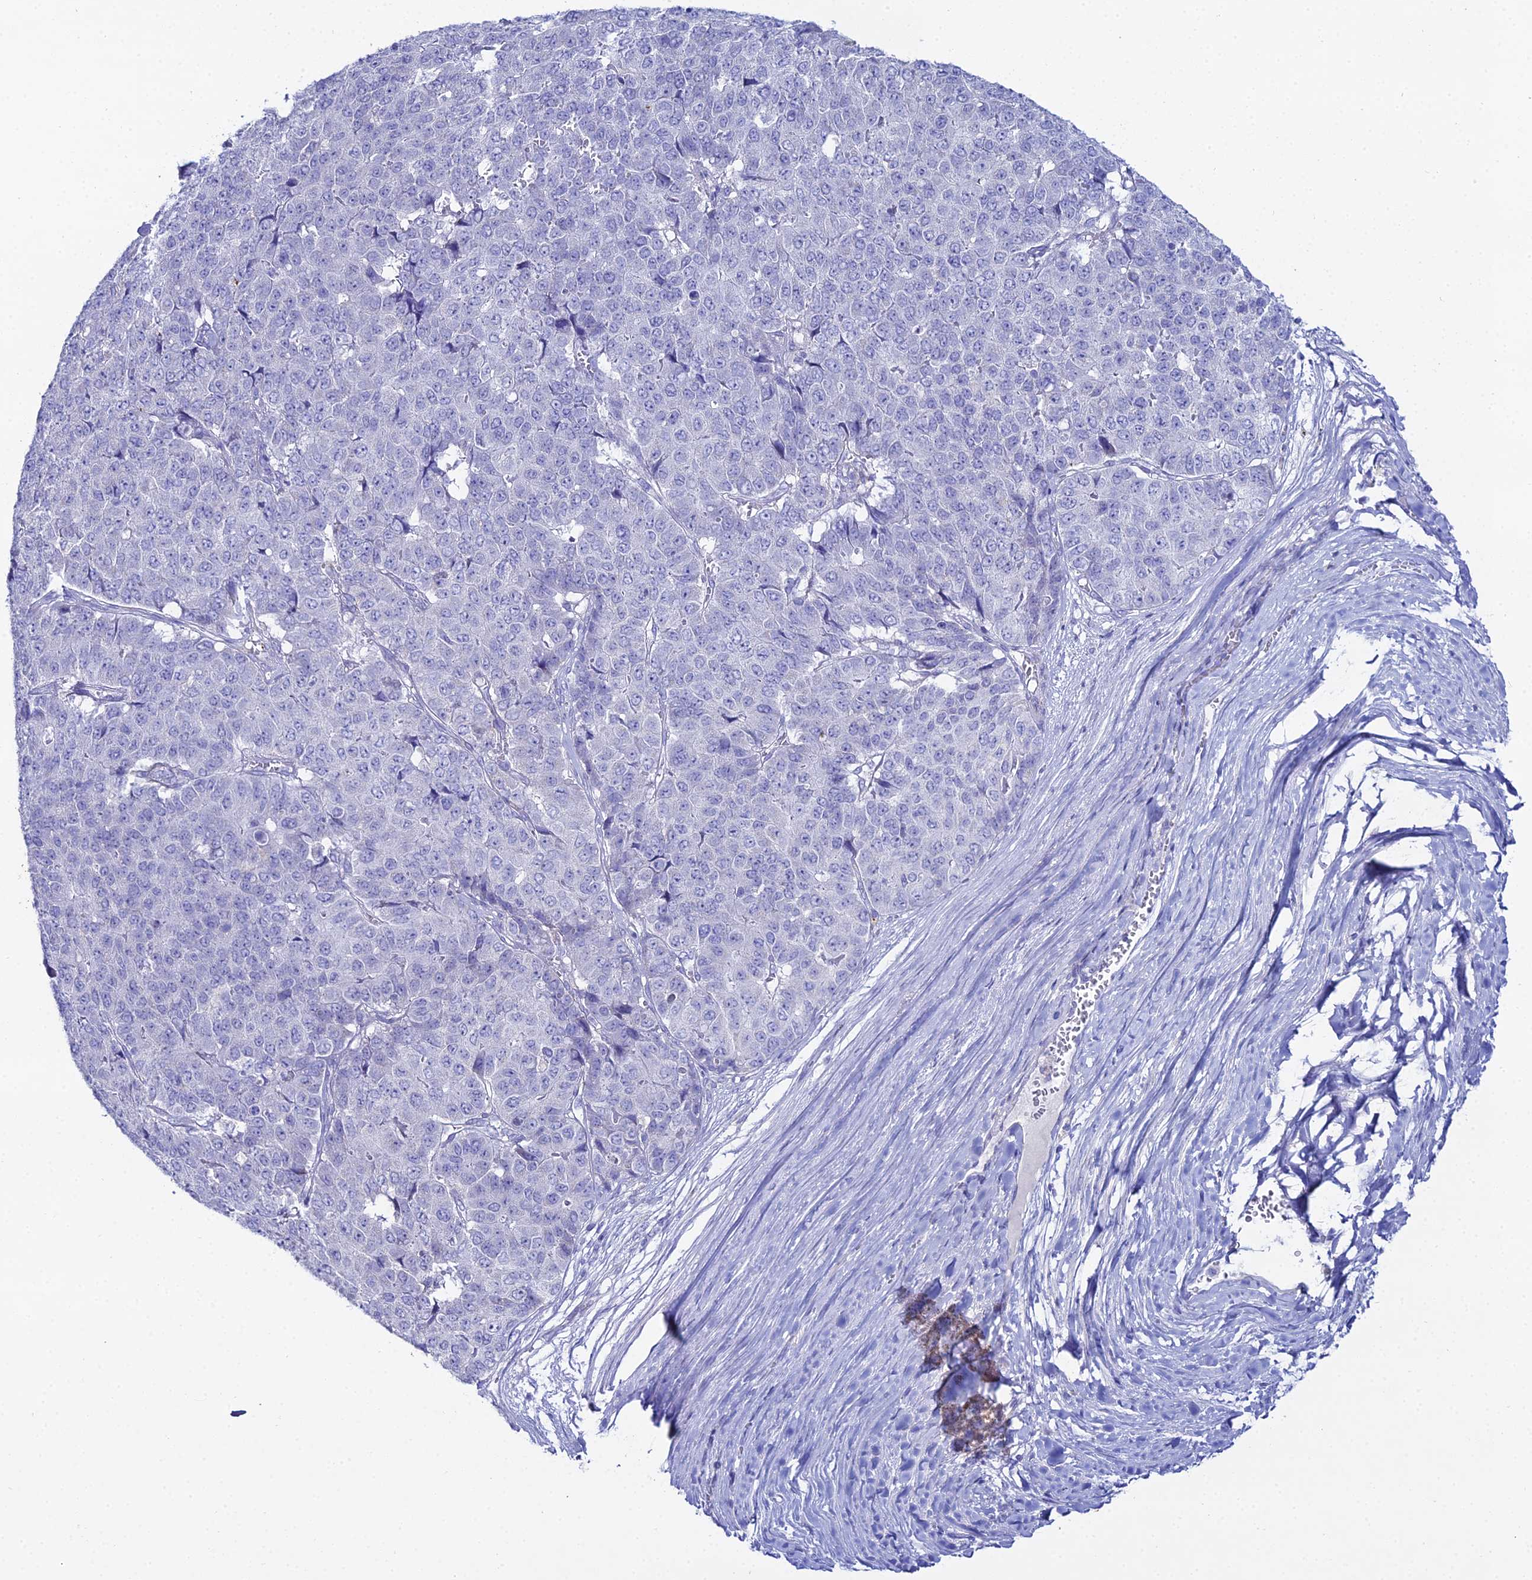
{"staining": {"intensity": "negative", "quantity": "none", "location": "none"}, "tissue": "pancreatic cancer", "cell_type": "Tumor cells", "image_type": "cancer", "snomed": [{"axis": "morphology", "description": "Adenocarcinoma, NOS"}, {"axis": "topography", "description": "Pancreas"}], "caption": "The histopathology image demonstrates no significant staining in tumor cells of adenocarcinoma (pancreatic).", "gene": "DHX34", "patient": {"sex": "male", "age": 50}}